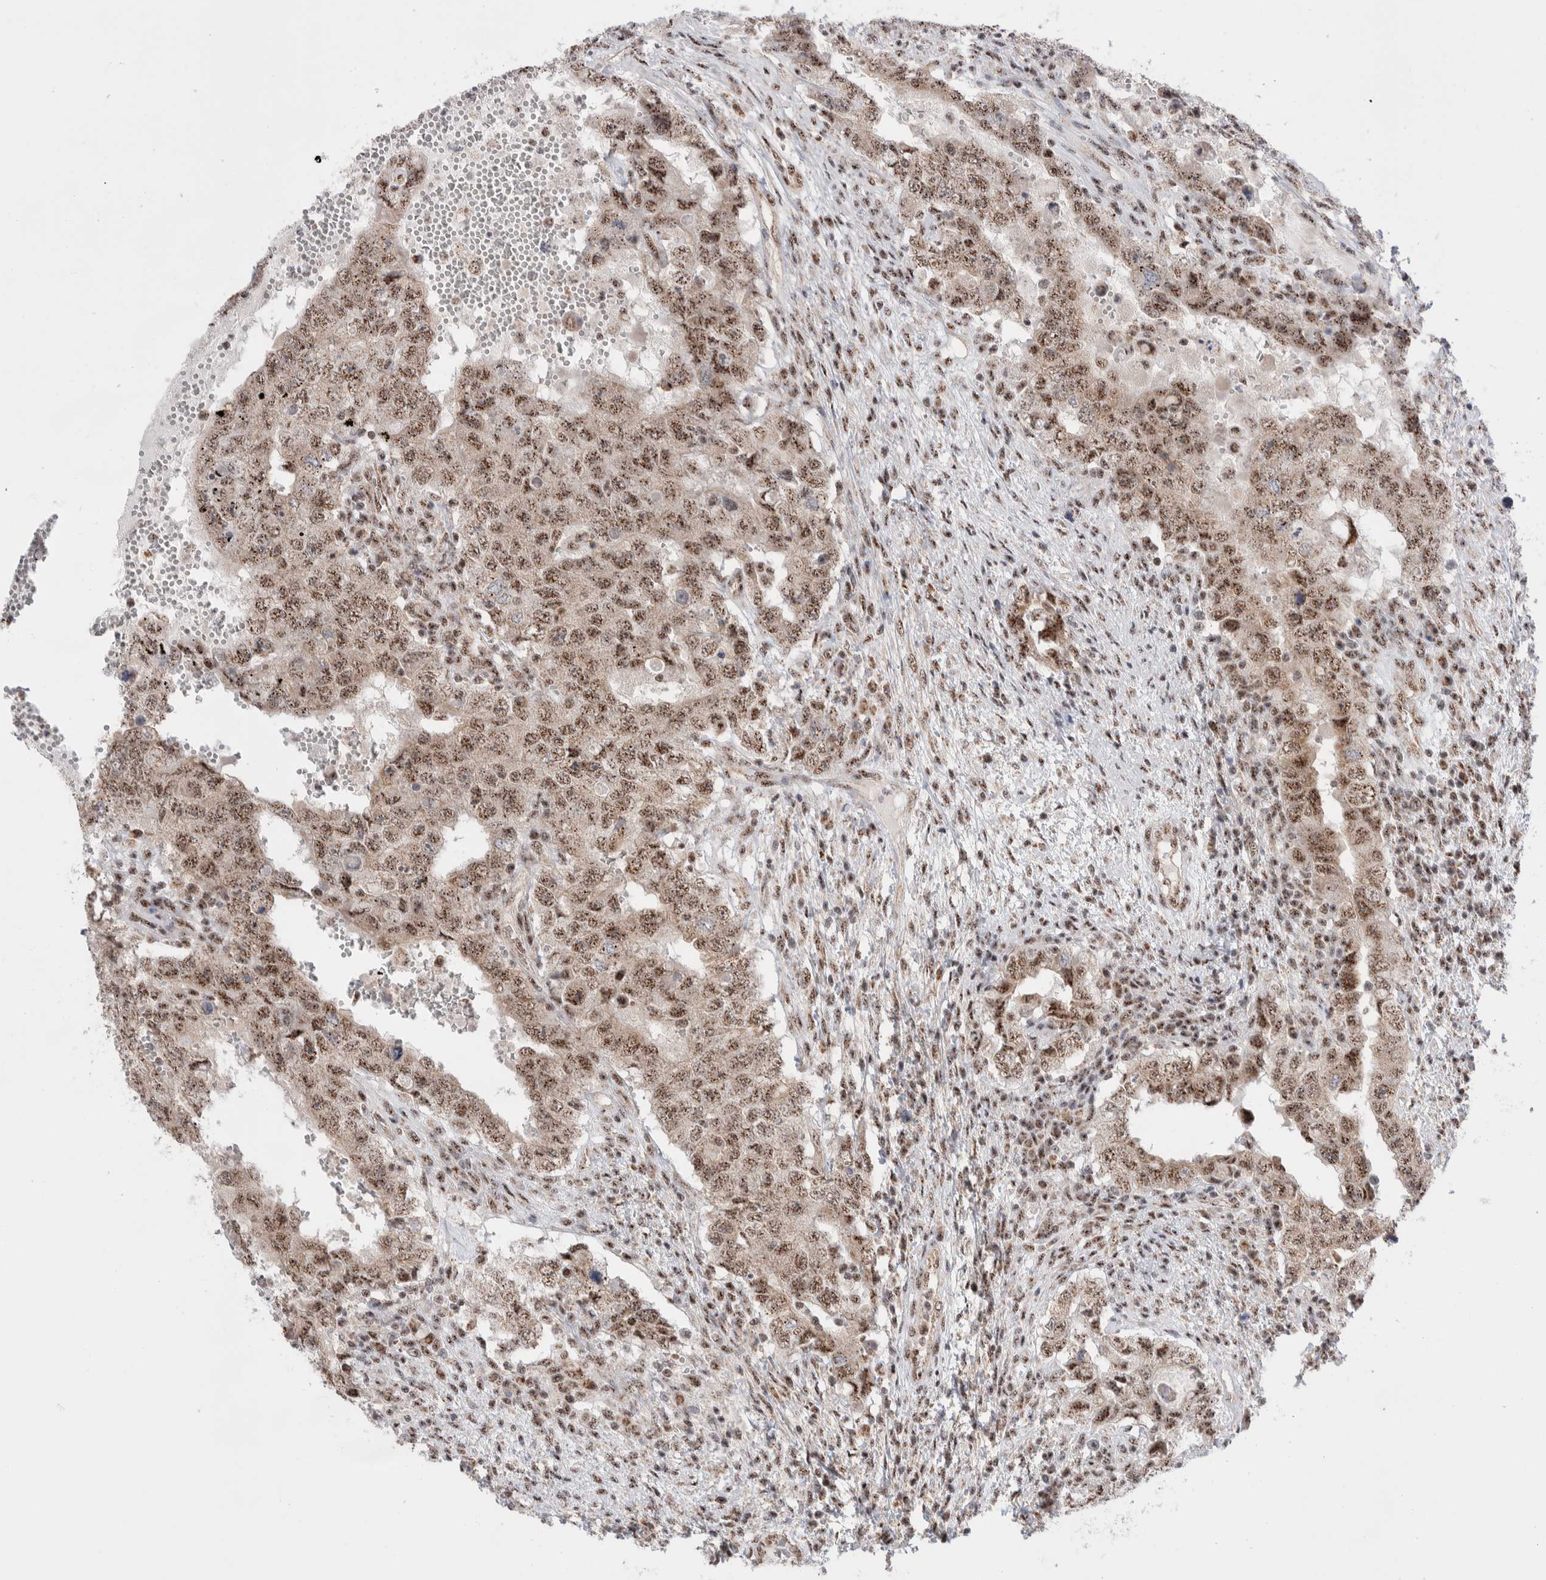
{"staining": {"intensity": "moderate", "quantity": ">75%", "location": "nuclear"}, "tissue": "testis cancer", "cell_type": "Tumor cells", "image_type": "cancer", "snomed": [{"axis": "morphology", "description": "Carcinoma, Embryonal, NOS"}, {"axis": "topography", "description": "Testis"}], "caption": "Human embryonal carcinoma (testis) stained with a brown dye exhibits moderate nuclear positive positivity in about >75% of tumor cells.", "gene": "ZNF695", "patient": {"sex": "male", "age": 26}}